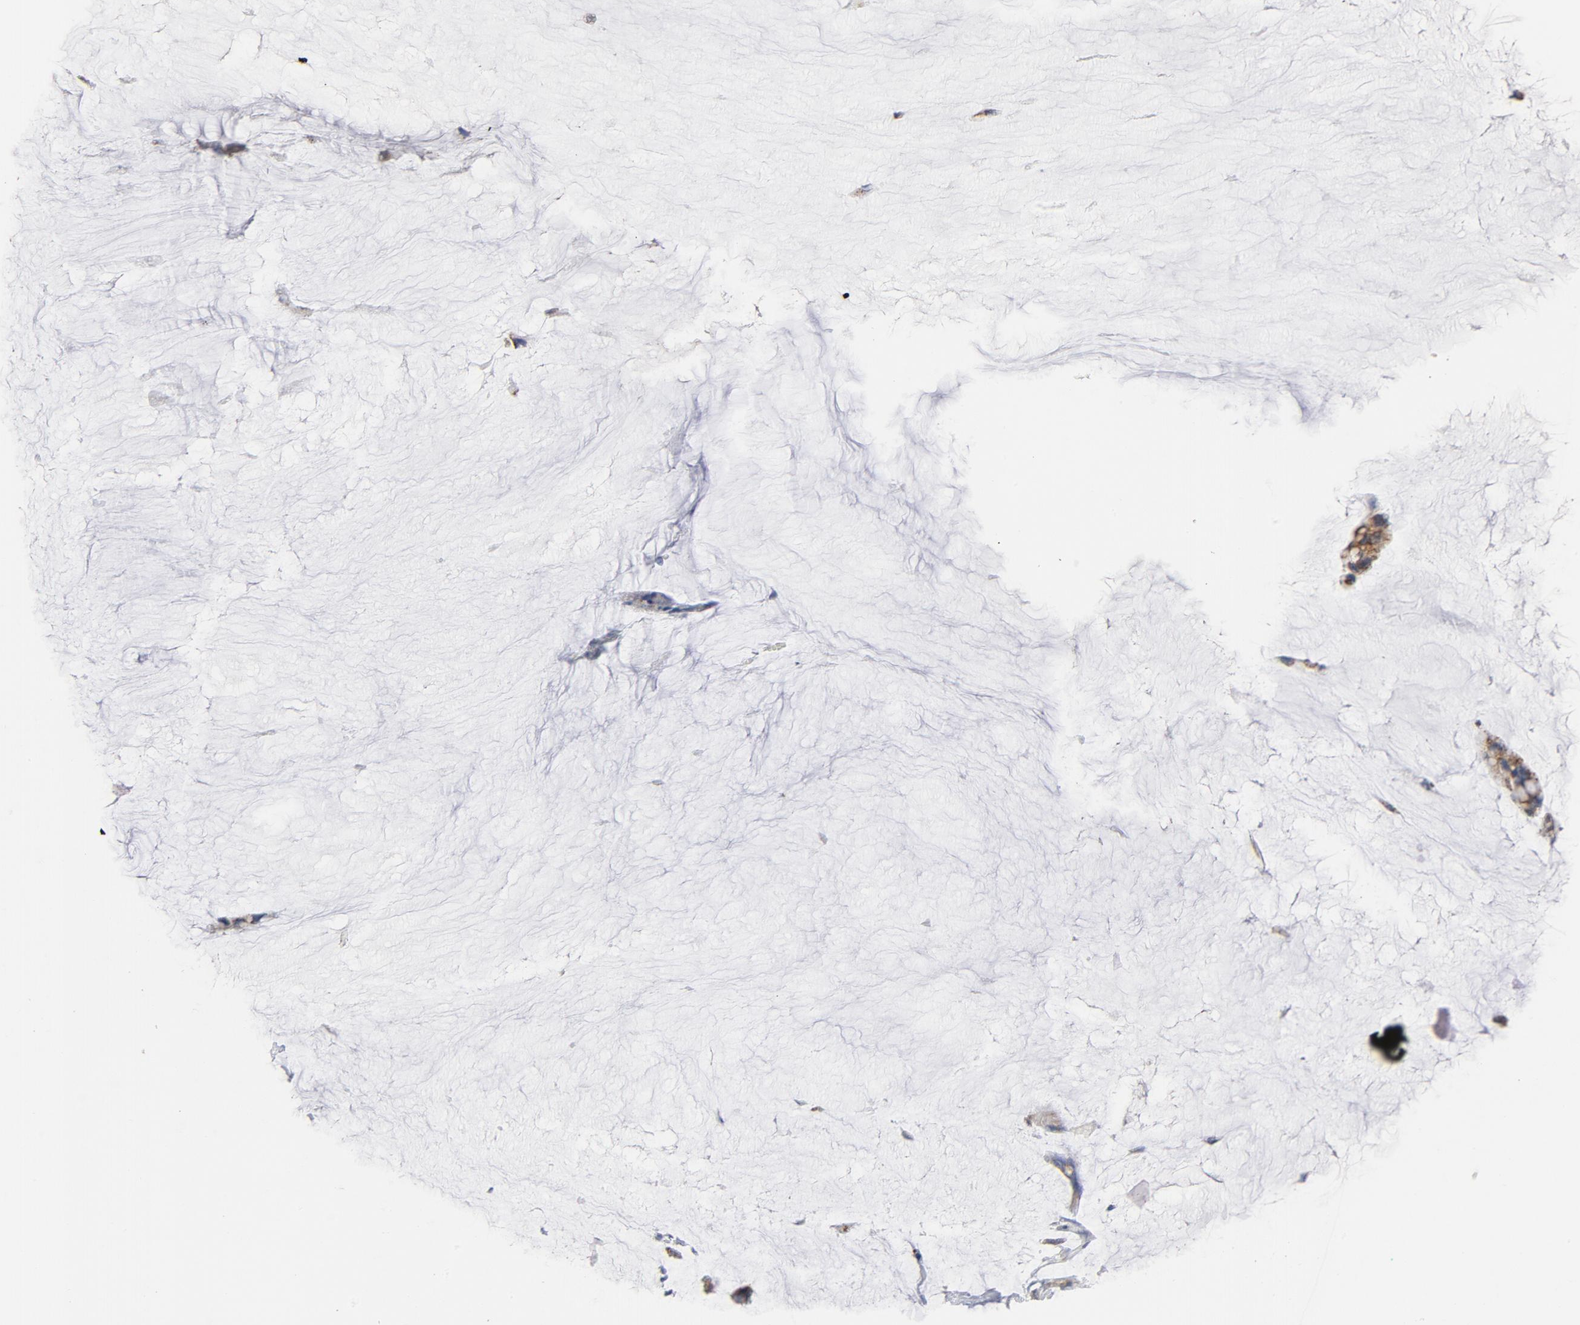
{"staining": {"intensity": "strong", "quantity": ">75%", "location": "cytoplasmic/membranous"}, "tissue": "ovarian cancer", "cell_type": "Tumor cells", "image_type": "cancer", "snomed": [{"axis": "morphology", "description": "Cystadenocarcinoma, mucinous, NOS"}, {"axis": "topography", "description": "Ovary"}], "caption": "A histopathology image of human ovarian cancer stained for a protein exhibits strong cytoplasmic/membranous brown staining in tumor cells.", "gene": "CYCS", "patient": {"sex": "female", "age": 39}}